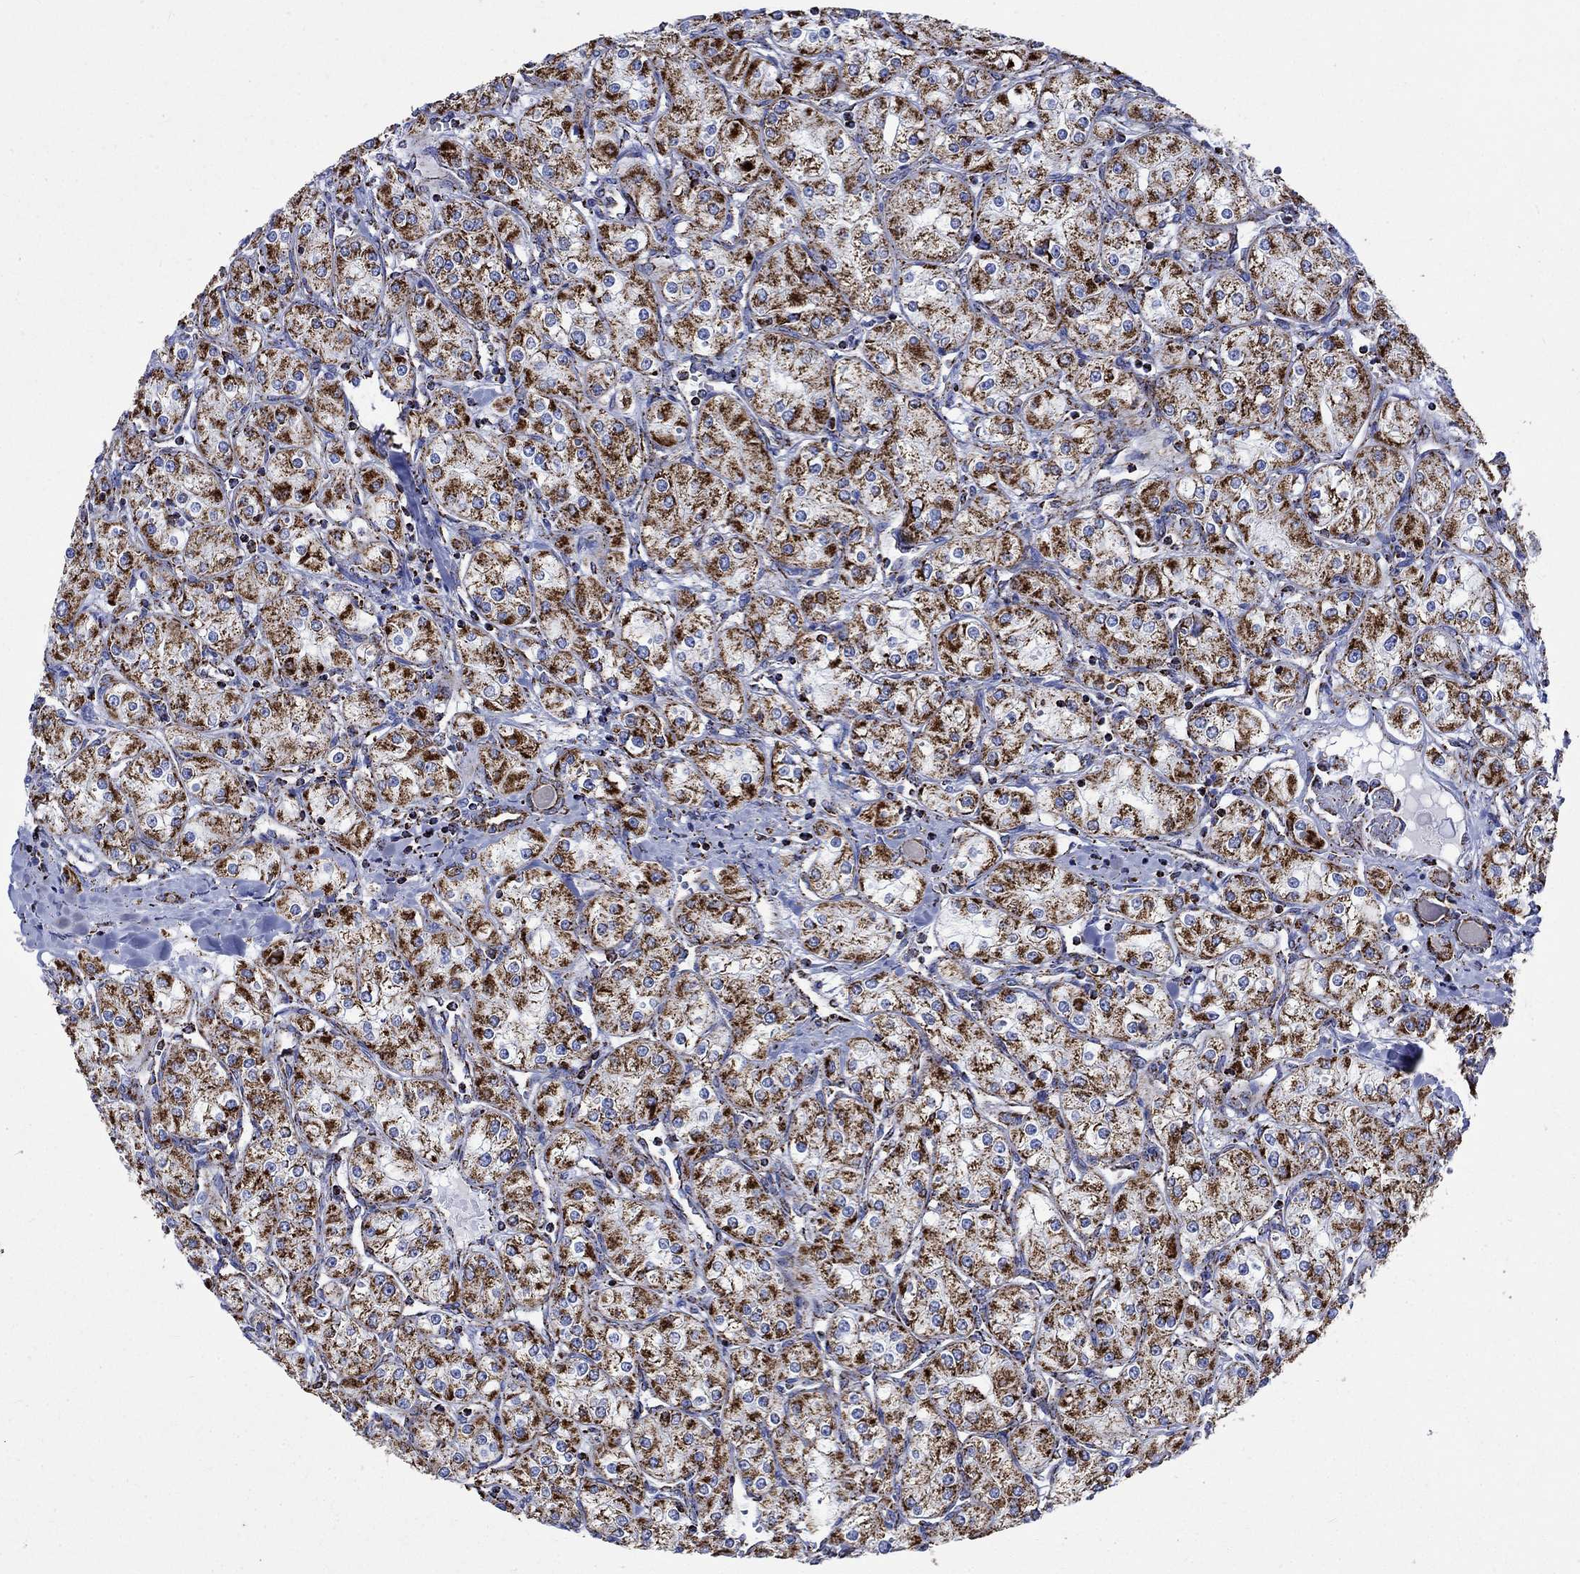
{"staining": {"intensity": "strong", "quantity": ">75%", "location": "cytoplasmic/membranous"}, "tissue": "renal cancer", "cell_type": "Tumor cells", "image_type": "cancer", "snomed": [{"axis": "morphology", "description": "Adenocarcinoma, NOS"}, {"axis": "topography", "description": "Kidney"}], "caption": "Immunohistochemistry (IHC) staining of renal cancer, which demonstrates high levels of strong cytoplasmic/membranous positivity in about >75% of tumor cells indicating strong cytoplasmic/membranous protein expression. The staining was performed using DAB (brown) for protein detection and nuclei were counterstained in hematoxylin (blue).", "gene": "RCE1", "patient": {"sex": "male", "age": 77}}